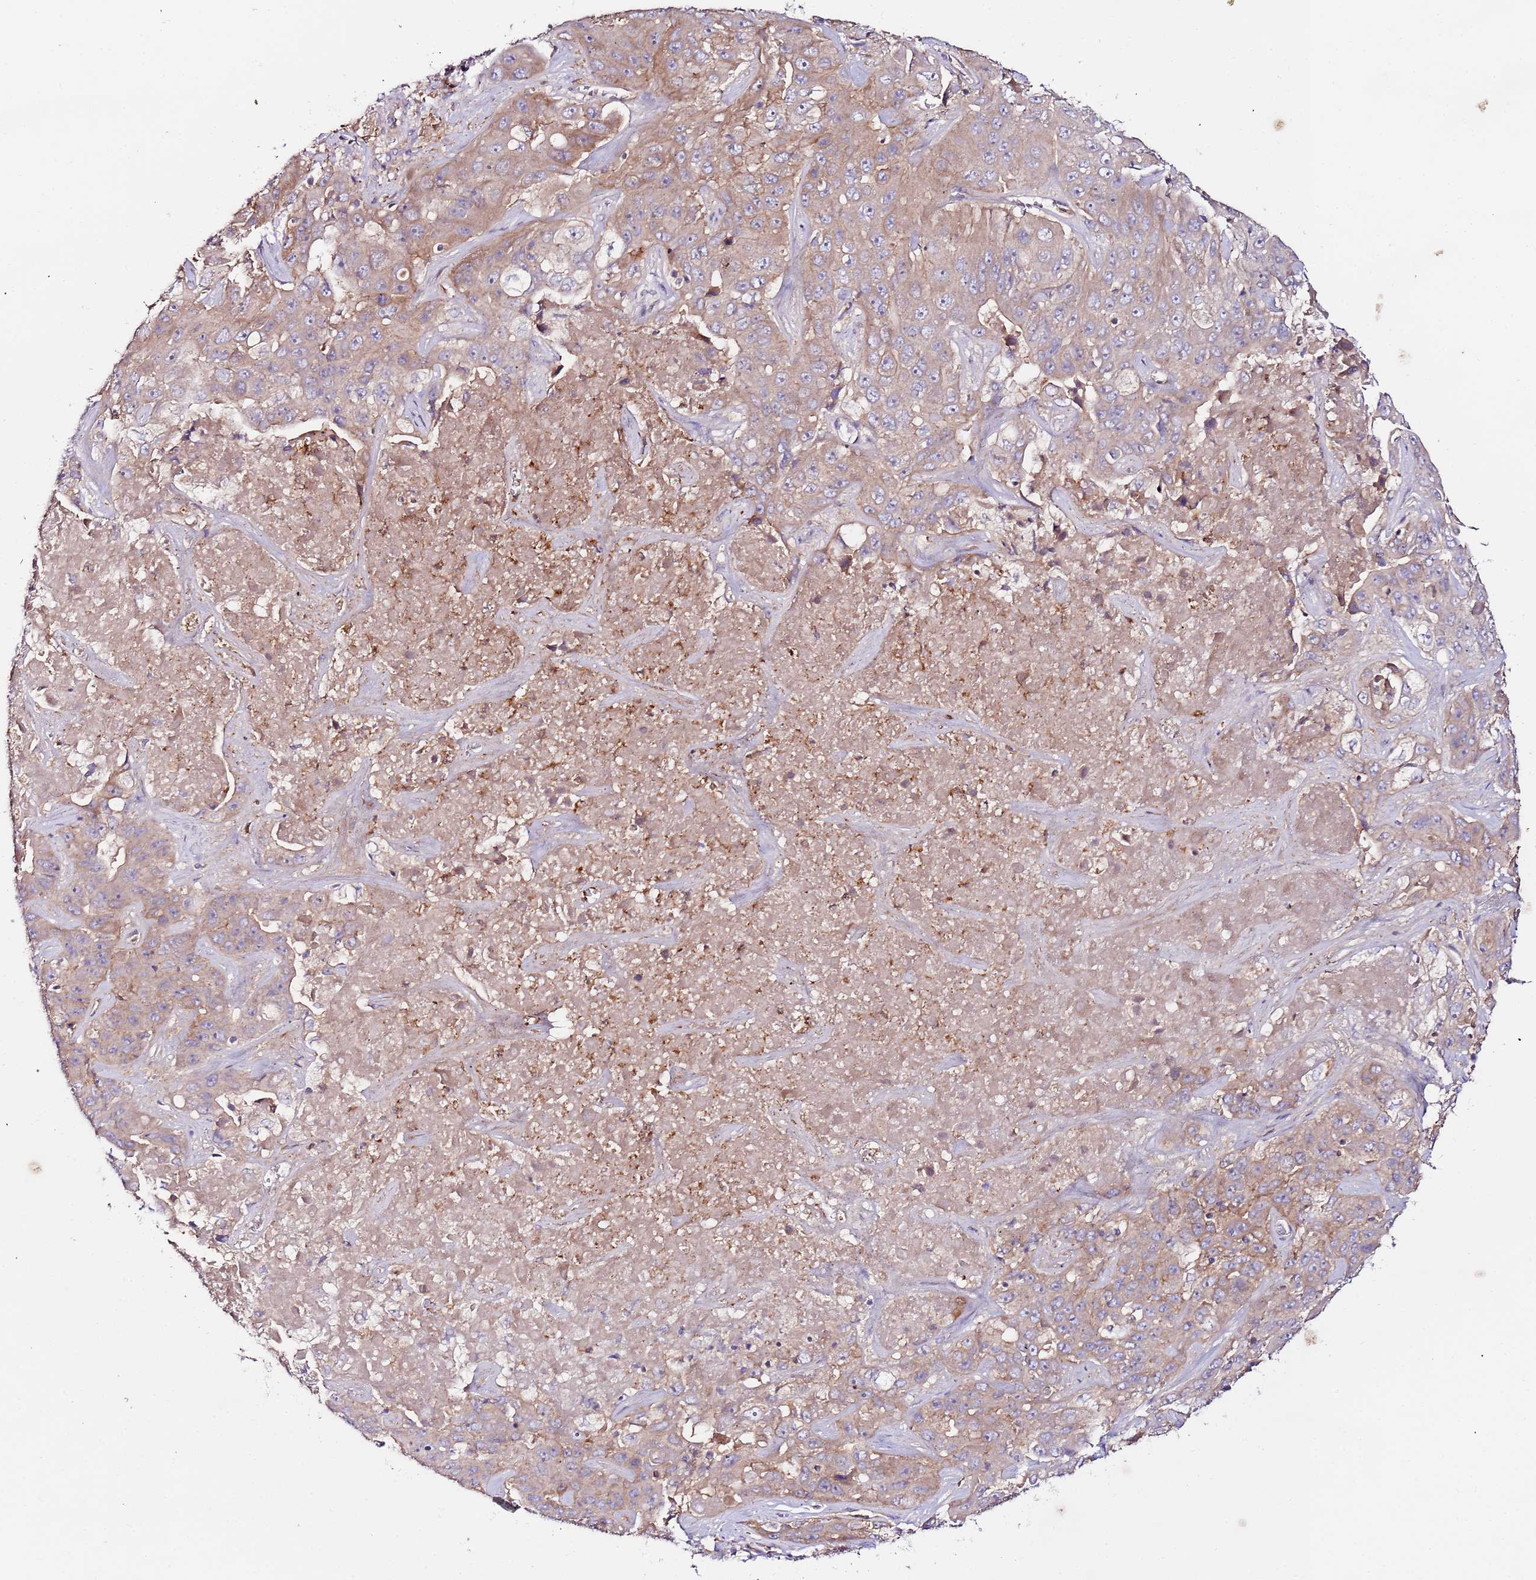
{"staining": {"intensity": "moderate", "quantity": ">75%", "location": "cytoplasmic/membranous"}, "tissue": "liver cancer", "cell_type": "Tumor cells", "image_type": "cancer", "snomed": [{"axis": "morphology", "description": "Cholangiocarcinoma"}, {"axis": "topography", "description": "Liver"}], "caption": "Human cholangiocarcinoma (liver) stained with a brown dye displays moderate cytoplasmic/membranous positive positivity in approximately >75% of tumor cells.", "gene": "FLVCR1", "patient": {"sex": "female", "age": 52}}